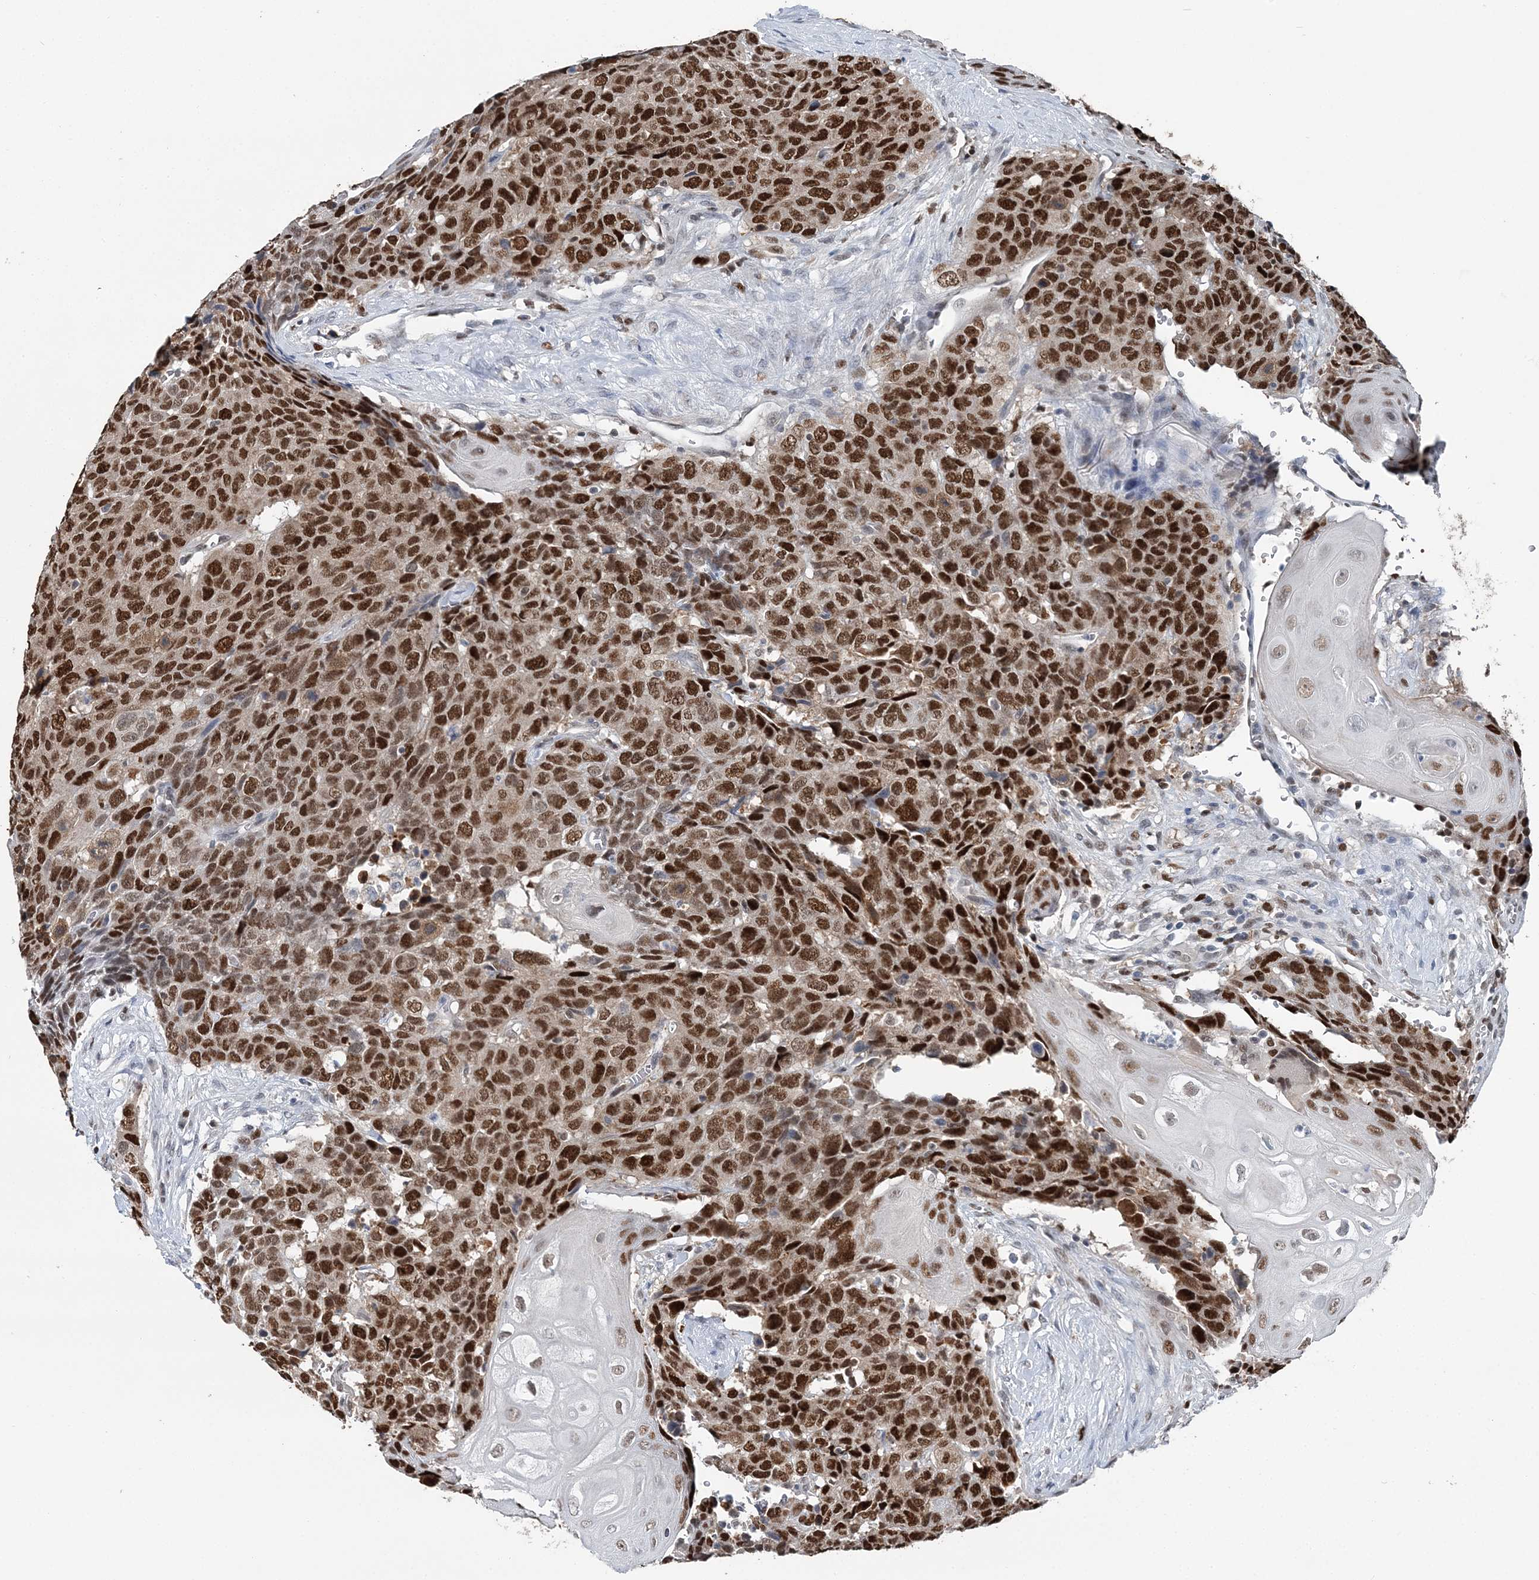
{"staining": {"intensity": "strong", "quantity": ">75%", "location": "nuclear"}, "tissue": "head and neck cancer", "cell_type": "Tumor cells", "image_type": "cancer", "snomed": [{"axis": "morphology", "description": "Squamous cell carcinoma, NOS"}, {"axis": "topography", "description": "Head-Neck"}], "caption": "Squamous cell carcinoma (head and neck) stained with DAB (3,3'-diaminobenzidine) immunohistochemistry (IHC) shows high levels of strong nuclear expression in approximately >75% of tumor cells. (brown staining indicates protein expression, while blue staining denotes nuclei).", "gene": "HAT1", "patient": {"sex": "male", "age": 66}}